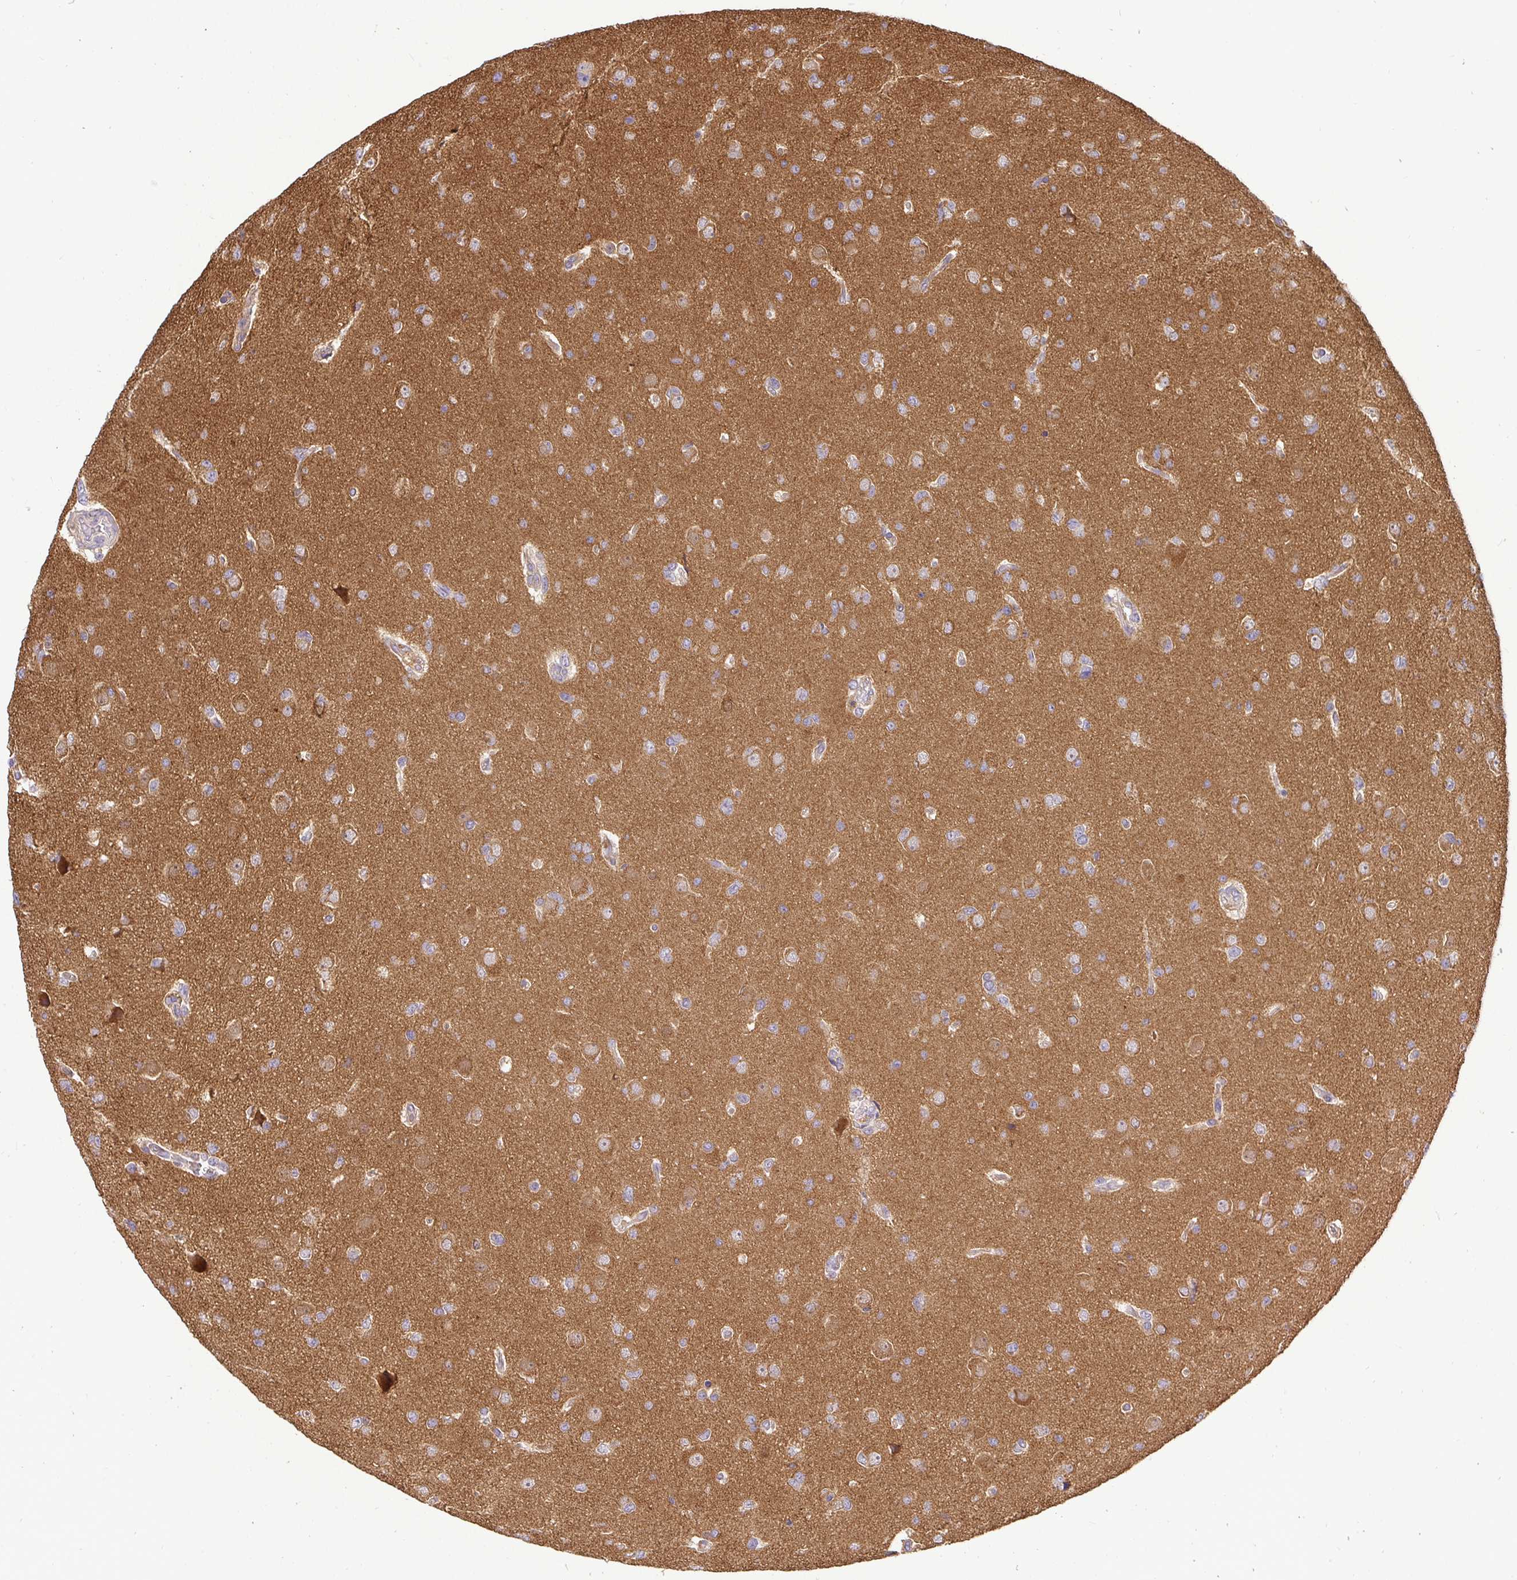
{"staining": {"intensity": "negative", "quantity": "none", "location": "none"}, "tissue": "glioma", "cell_type": "Tumor cells", "image_type": "cancer", "snomed": [{"axis": "morphology", "description": "Glioma, malignant, Low grade"}, {"axis": "topography", "description": "Brain"}], "caption": "This is an IHC histopathology image of human malignant glioma (low-grade). There is no positivity in tumor cells.", "gene": "ATP6V1F", "patient": {"sex": "female", "age": 55}}